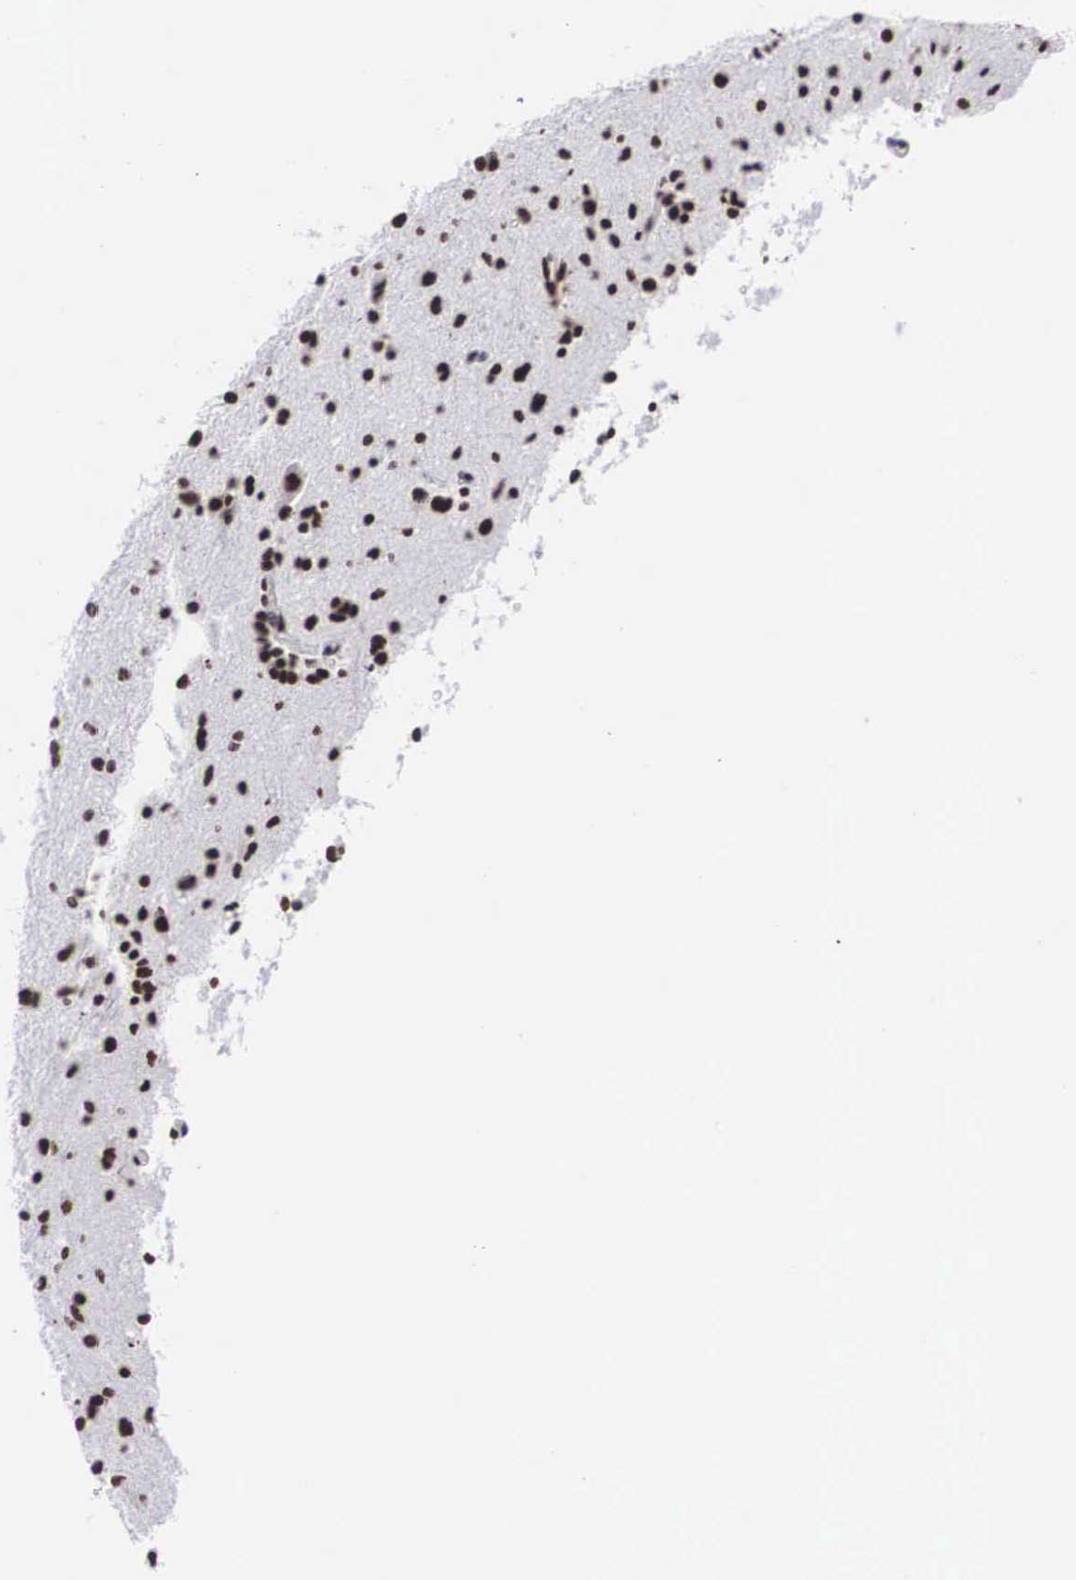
{"staining": {"intensity": "moderate", "quantity": ">75%", "location": "nuclear"}, "tissue": "glioma", "cell_type": "Tumor cells", "image_type": "cancer", "snomed": [{"axis": "morphology", "description": "Glioma, malignant, Low grade"}, {"axis": "topography", "description": "Brain"}], "caption": "Malignant glioma (low-grade) stained with IHC displays moderate nuclear positivity in about >75% of tumor cells. The staining was performed using DAB to visualize the protein expression in brown, while the nuclei were stained in blue with hematoxylin (Magnification: 20x).", "gene": "ACIN1", "patient": {"sex": "female", "age": 46}}